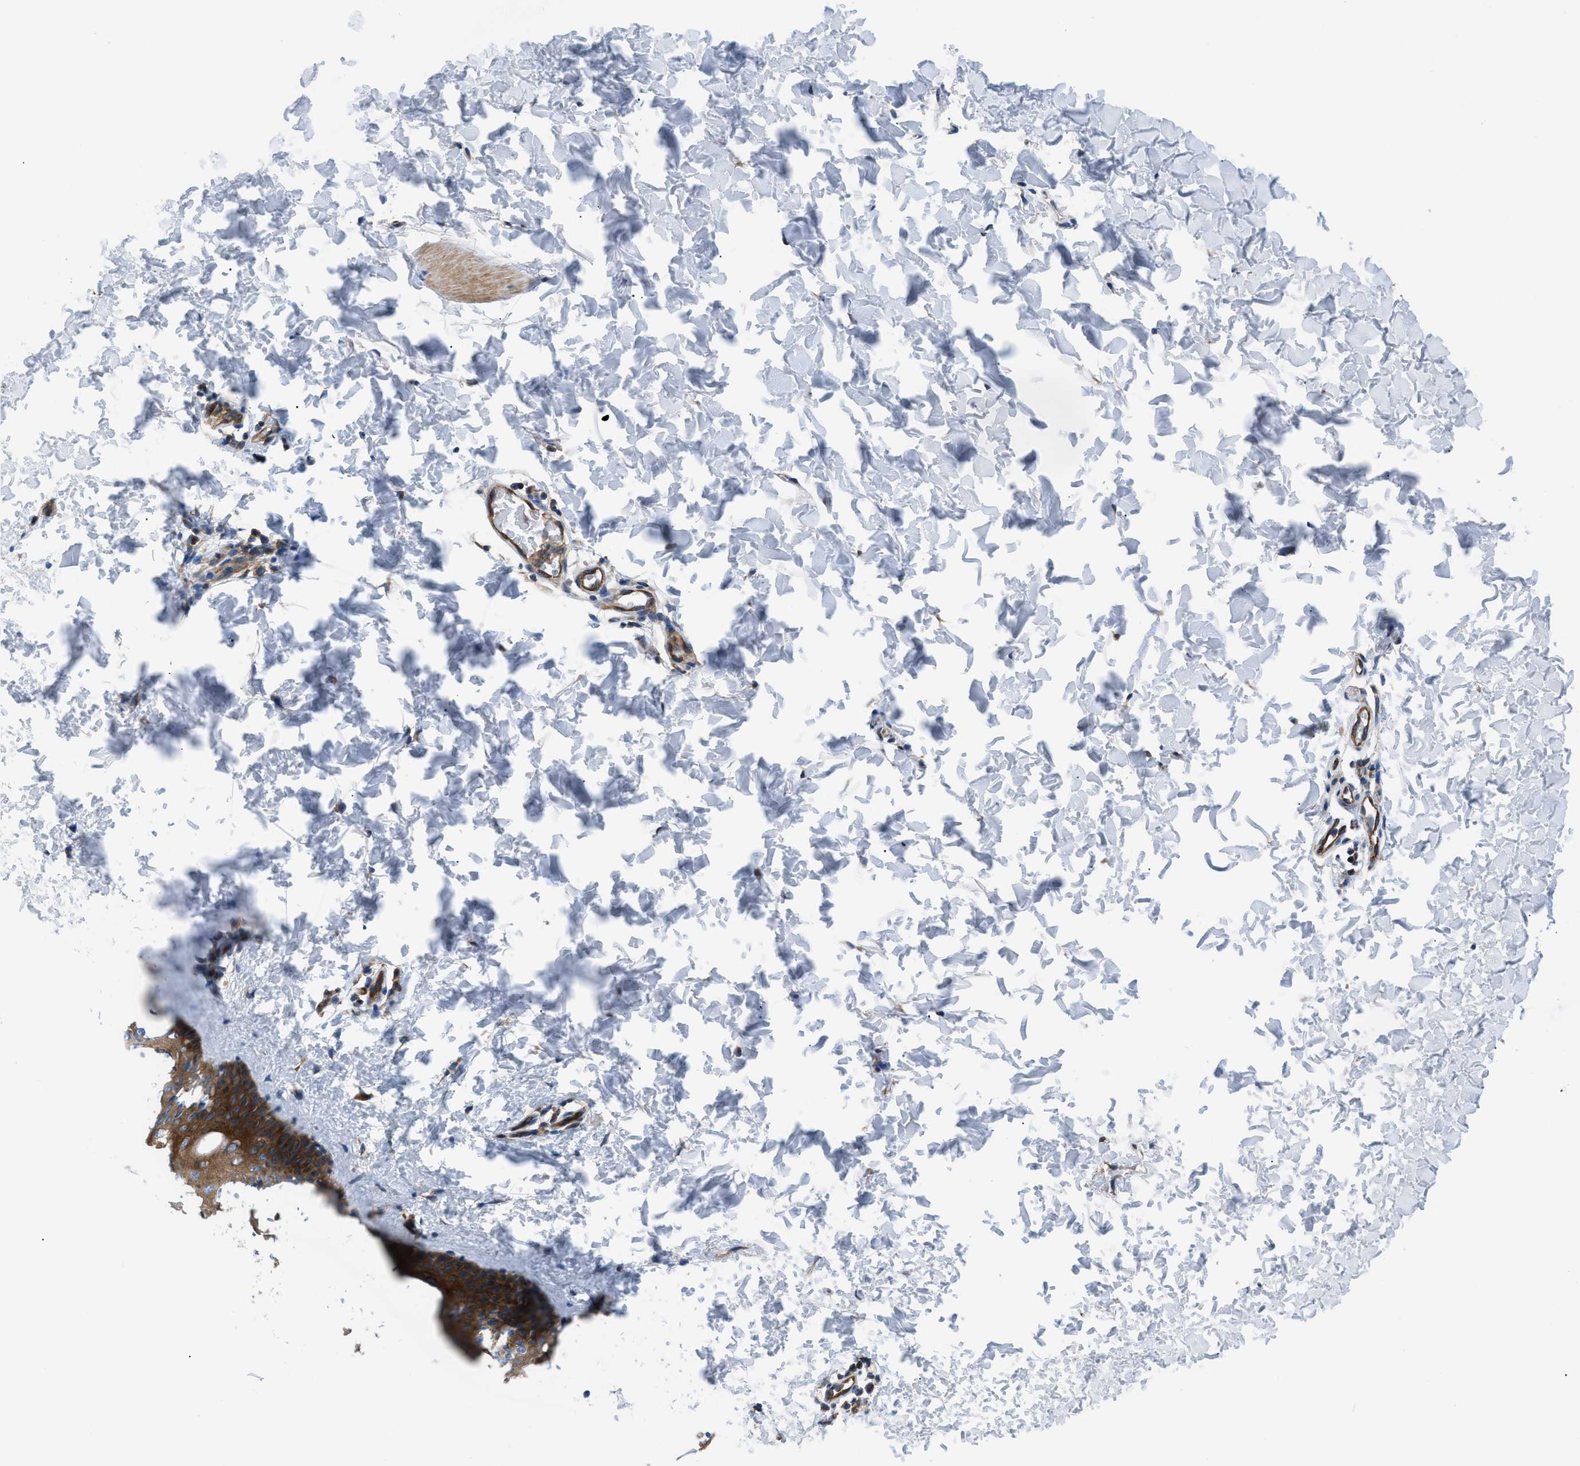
{"staining": {"intensity": "weak", "quantity": ">75%", "location": "cytoplasmic/membranous"}, "tissue": "skin", "cell_type": "Fibroblasts", "image_type": "normal", "snomed": [{"axis": "morphology", "description": "Normal tissue, NOS"}, {"axis": "topography", "description": "Skin"}], "caption": "A low amount of weak cytoplasmic/membranous positivity is seen in about >75% of fibroblasts in benign skin. The staining was performed using DAB to visualize the protein expression in brown, while the nuclei were stained in blue with hematoxylin (Magnification: 20x).", "gene": "TRIP4", "patient": {"sex": "female", "age": 41}}